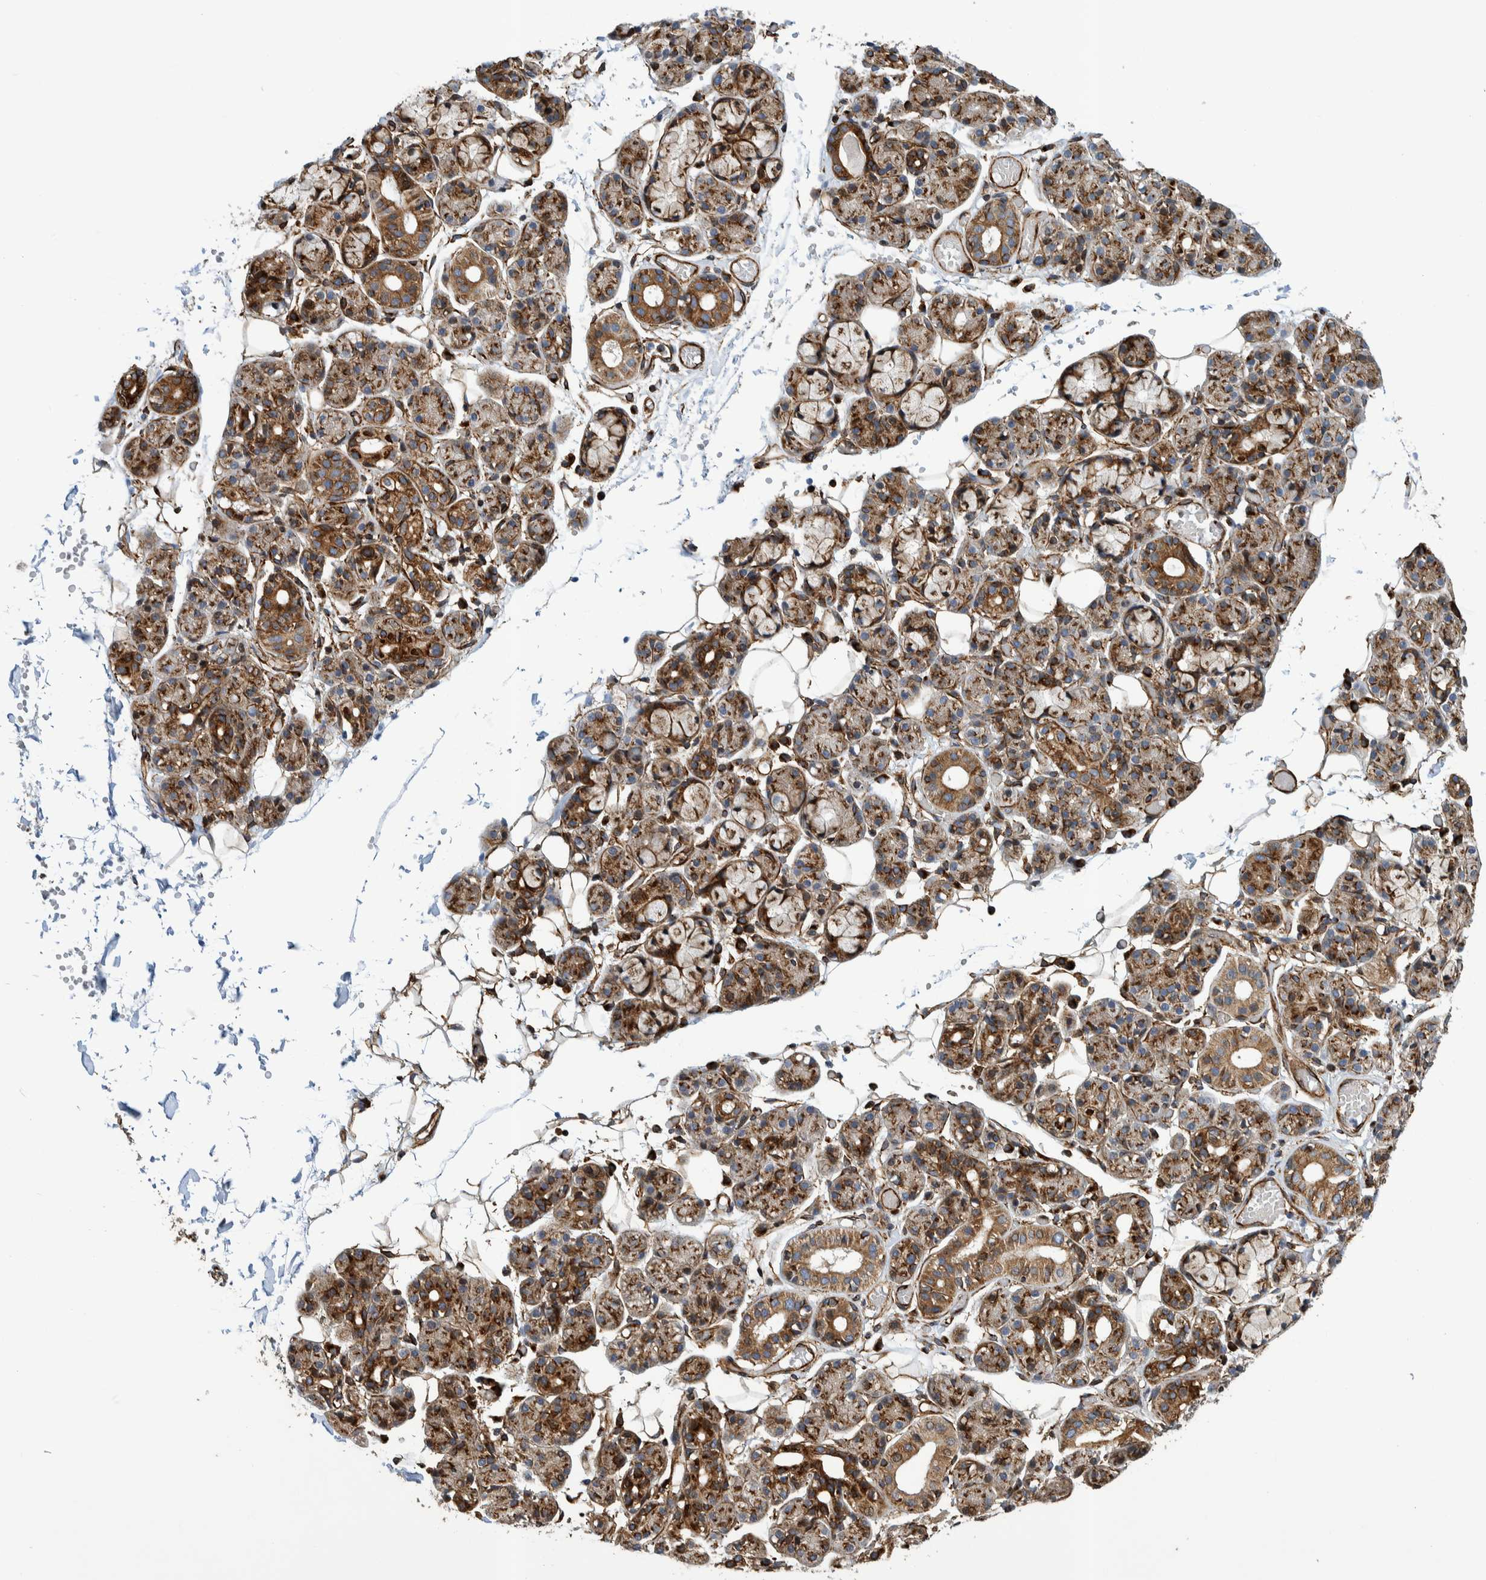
{"staining": {"intensity": "strong", "quantity": ">75%", "location": "cytoplasmic/membranous"}, "tissue": "salivary gland", "cell_type": "Glandular cells", "image_type": "normal", "snomed": [{"axis": "morphology", "description": "Normal tissue, NOS"}, {"axis": "topography", "description": "Salivary gland"}], "caption": "This is an image of immunohistochemistry staining of normal salivary gland, which shows strong expression in the cytoplasmic/membranous of glandular cells.", "gene": "CCDC57", "patient": {"sex": "male", "age": 63}}